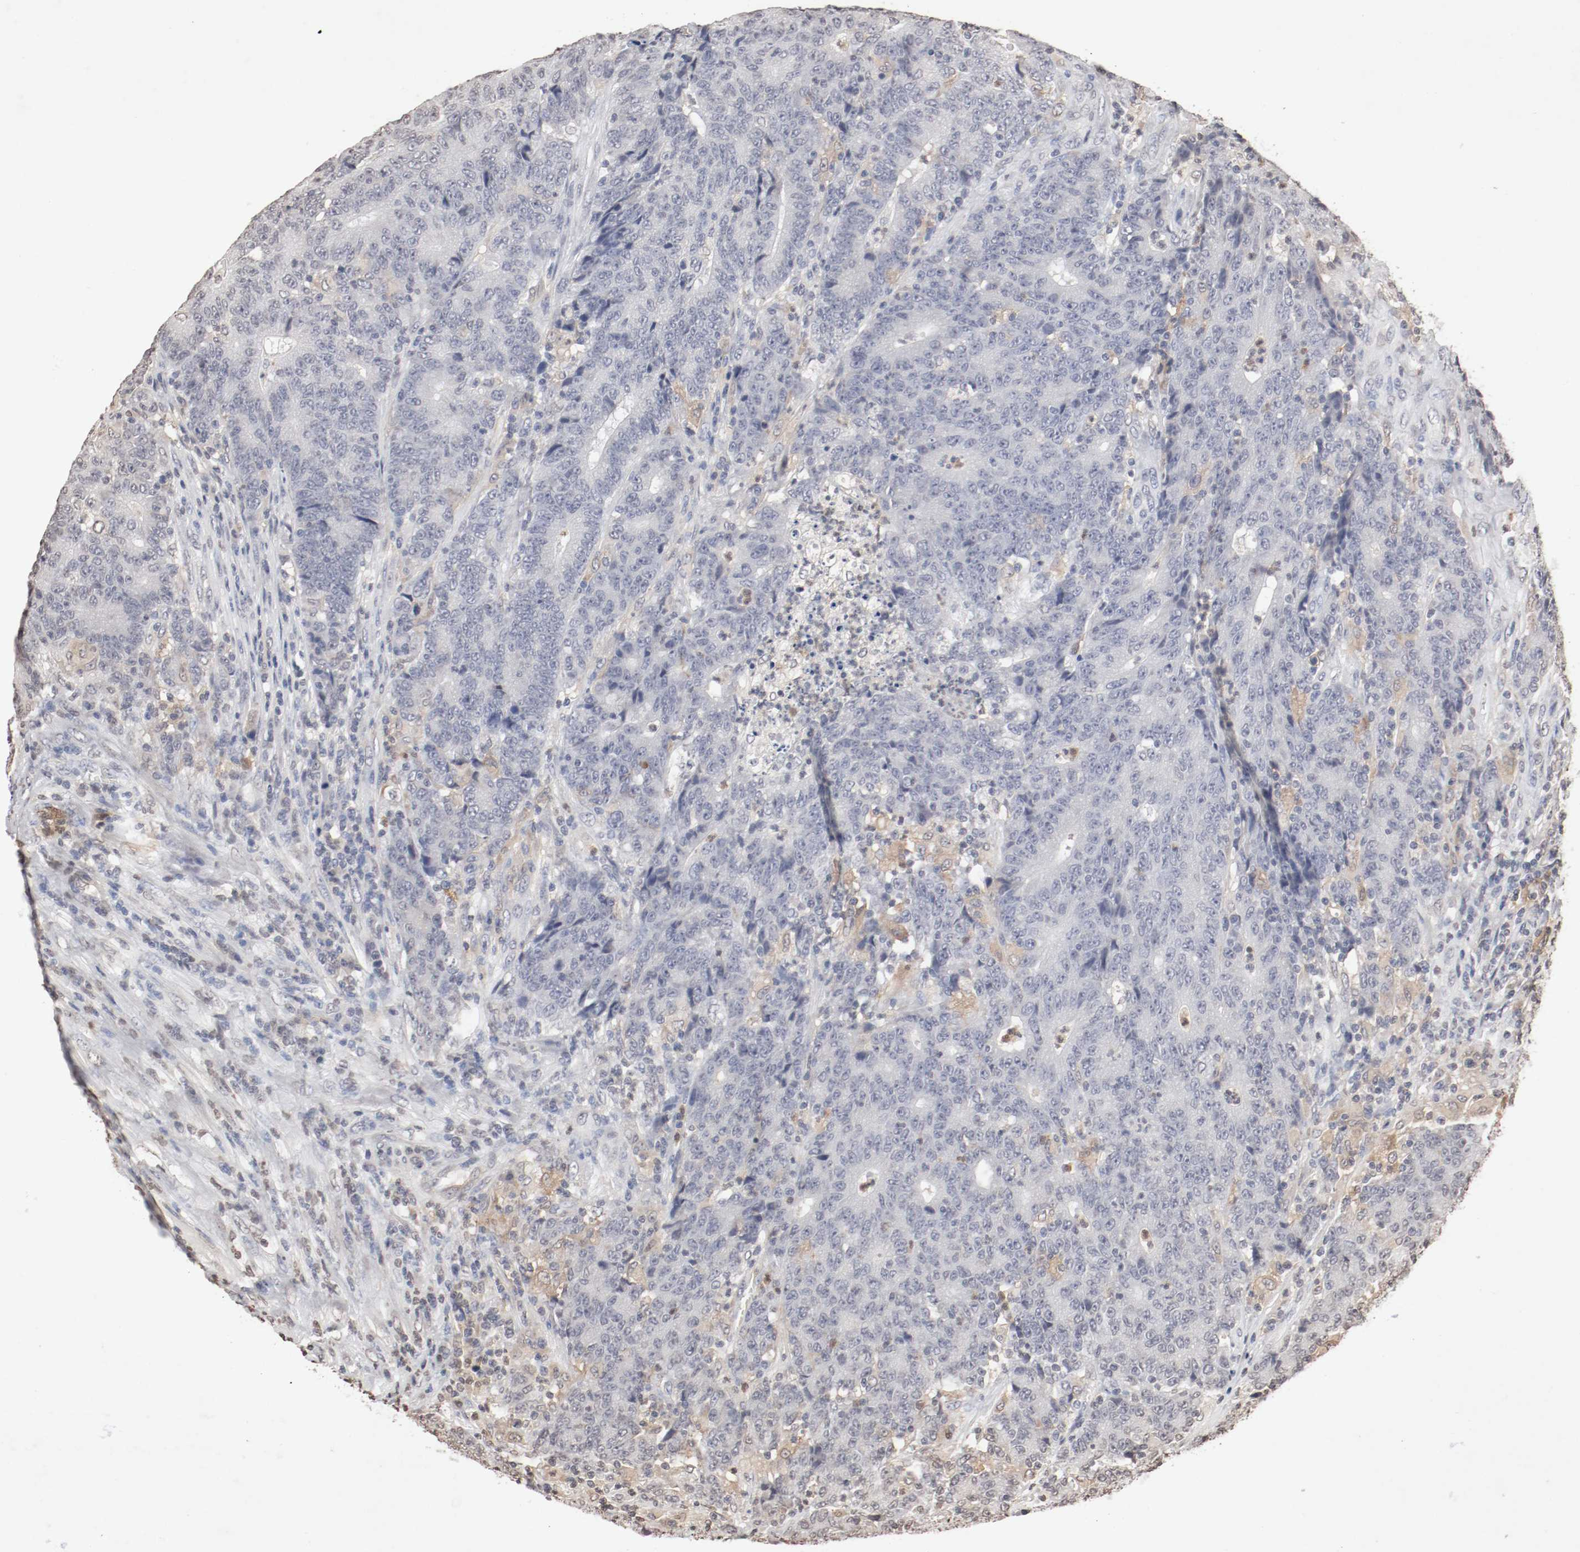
{"staining": {"intensity": "weak", "quantity": "<25%", "location": "cytoplasmic/membranous"}, "tissue": "colorectal cancer", "cell_type": "Tumor cells", "image_type": "cancer", "snomed": [{"axis": "morphology", "description": "Normal tissue, NOS"}, {"axis": "morphology", "description": "Adenocarcinoma, NOS"}, {"axis": "topography", "description": "Colon"}], "caption": "The IHC micrograph has no significant staining in tumor cells of colorectal adenocarcinoma tissue.", "gene": "WASL", "patient": {"sex": "female", "age": 75}}